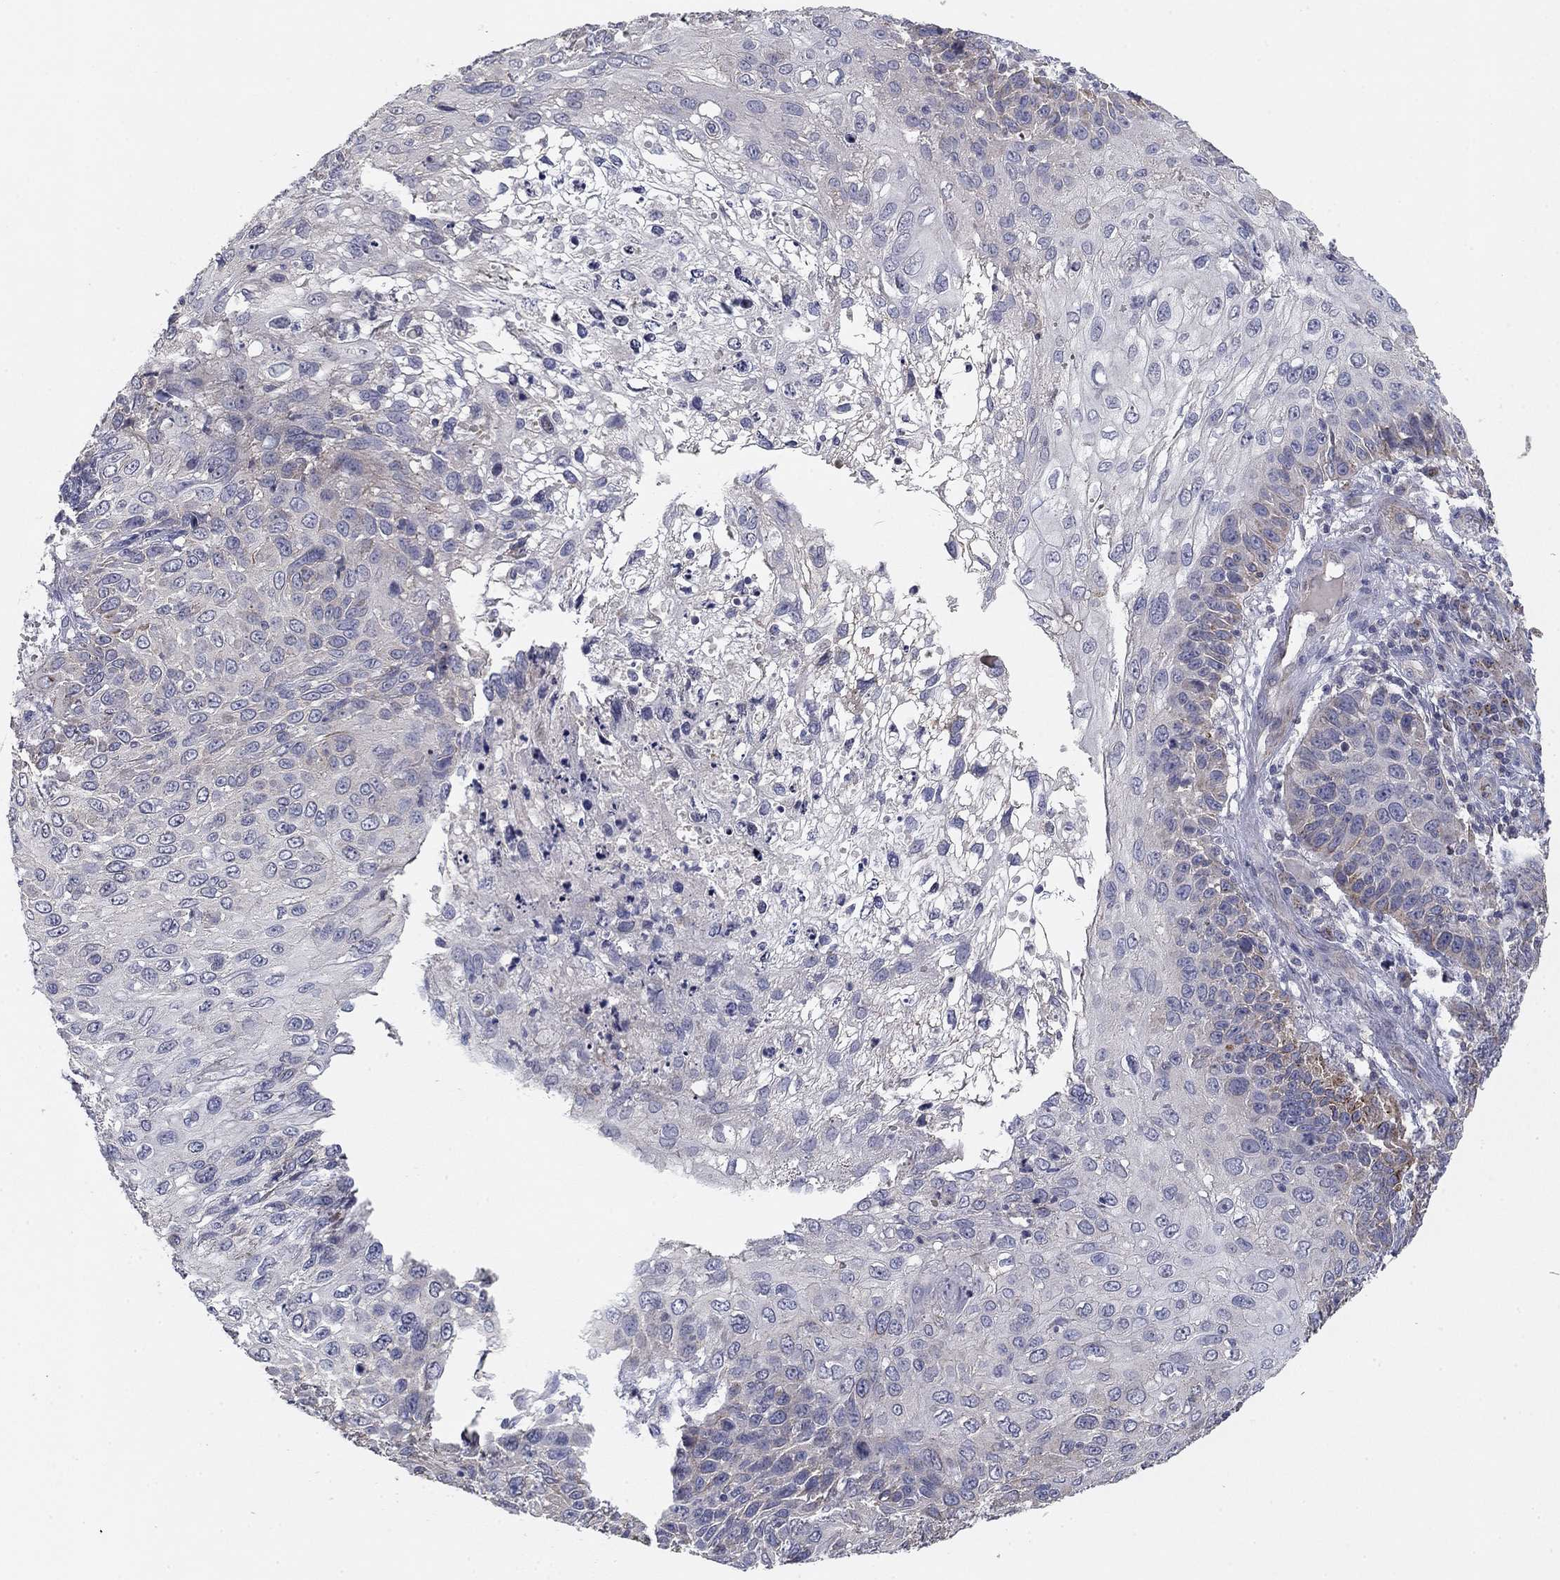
{"staining": {"intensity": "negative", "quantity": "none", "location": "none"}, "tissue": "skin cancer", "cell_type": "Tumor cells", "image_type": "cancer", "snomed": [{"axis": "morphology", "description": "Squamous cell carcinoma, NOS"}, {"axis": "topography", "description": "Skin"}], "caption": "Protein analysis of skin cancer exhibits no significant positivity in tumor cells.", "gene": "SEPTIN3", "patient": {"sex": "male", "age": 92}}